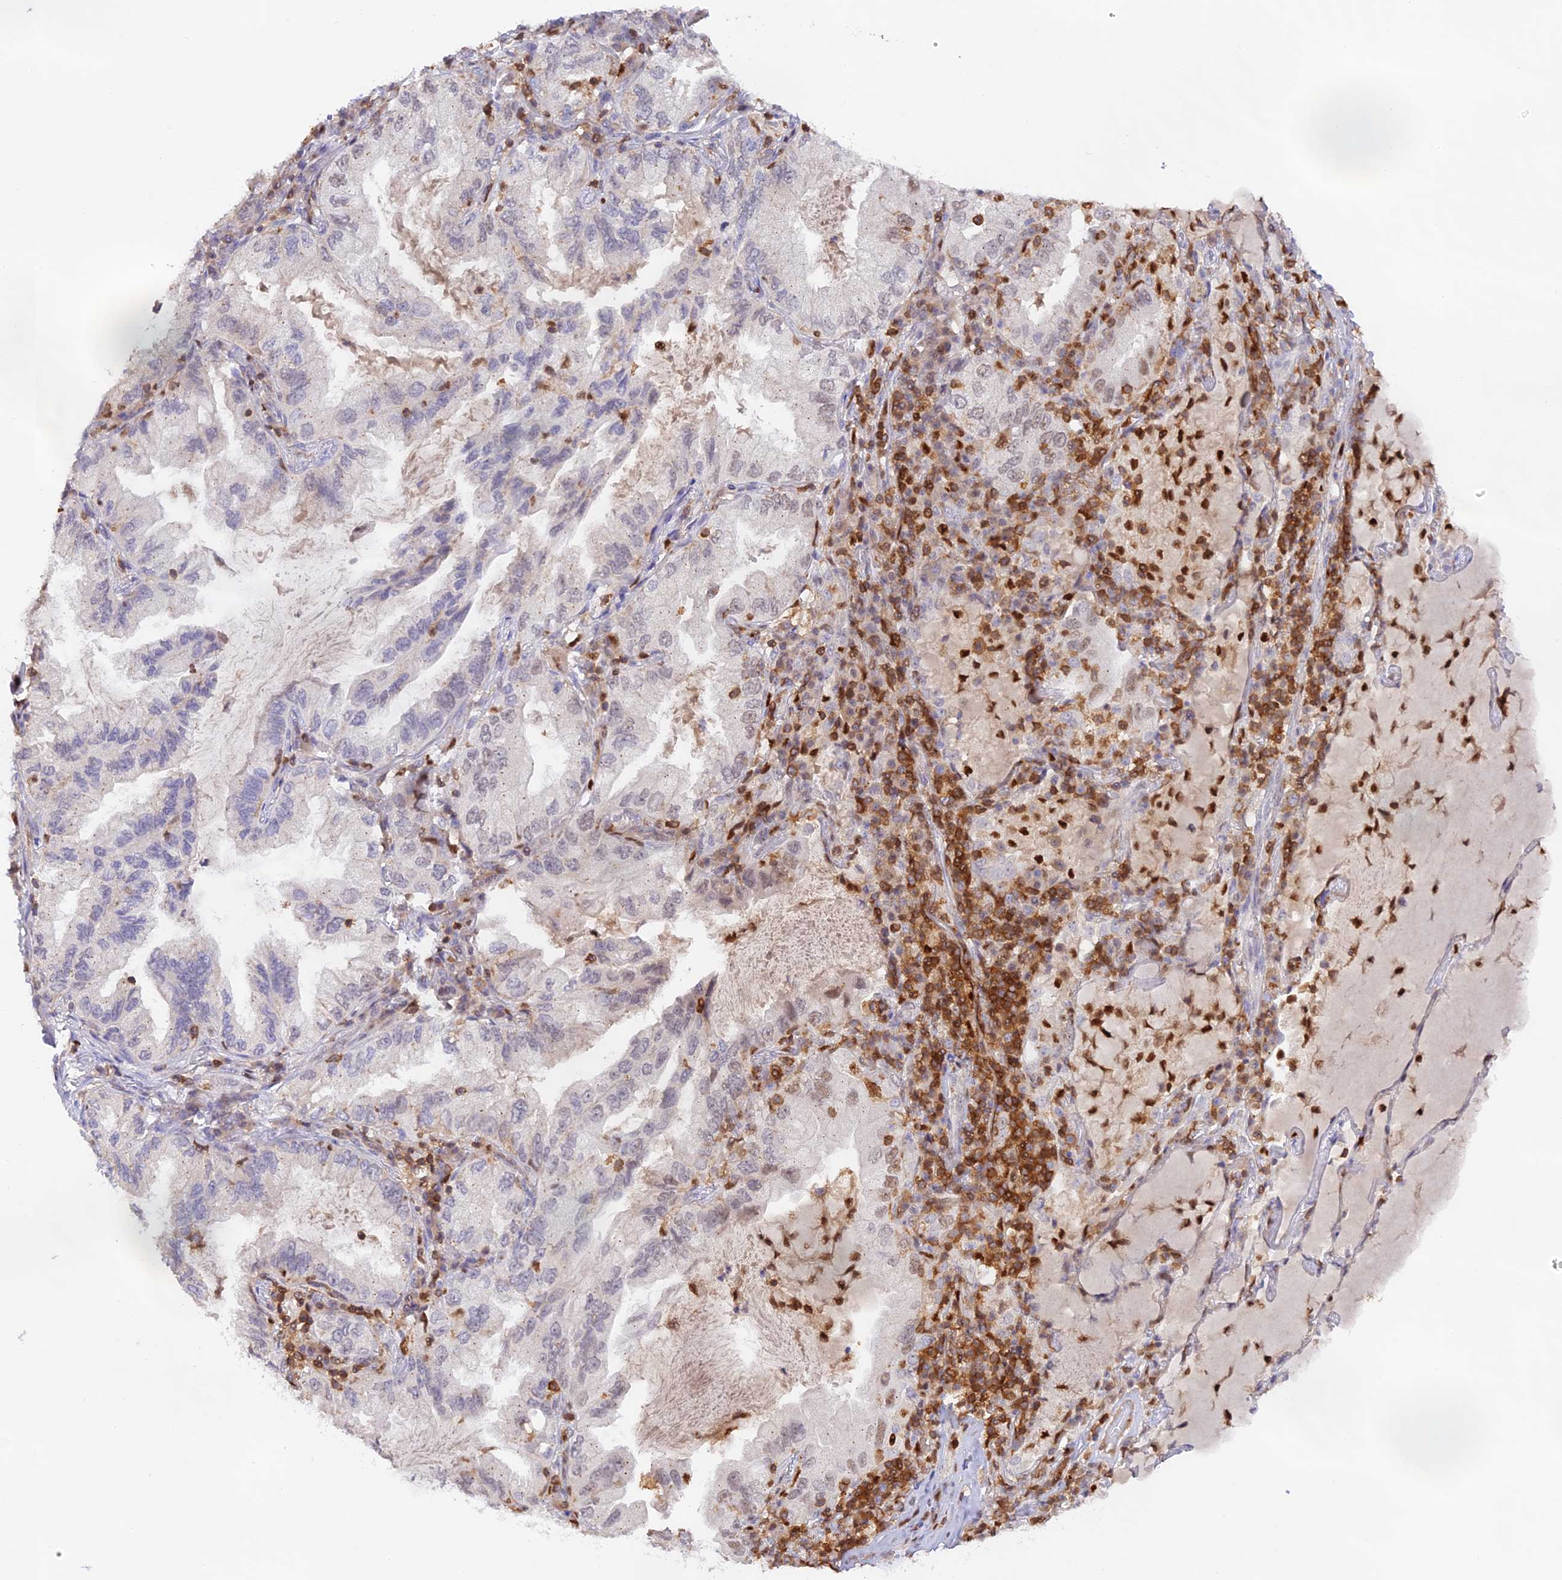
{"staining": {"intensity": "weak", "quantity": "<25%", "location": "nuclear"}, "tissue": "lung cancer", "cell_type": "Tumor cells", "image_type": "cancer", "snomed": [{"axis": "morphology", "description": "Adenocarcinoma, NOS"}, {"axis": "topography", "description": "Lung"}], "caption": "DAB immunohistochemical staining of human lung adenocarcinoma exhibits no significant positivity in tumor cells.", "gene": "DENND1C", "patient": {"sex": "female", "age": 69}}